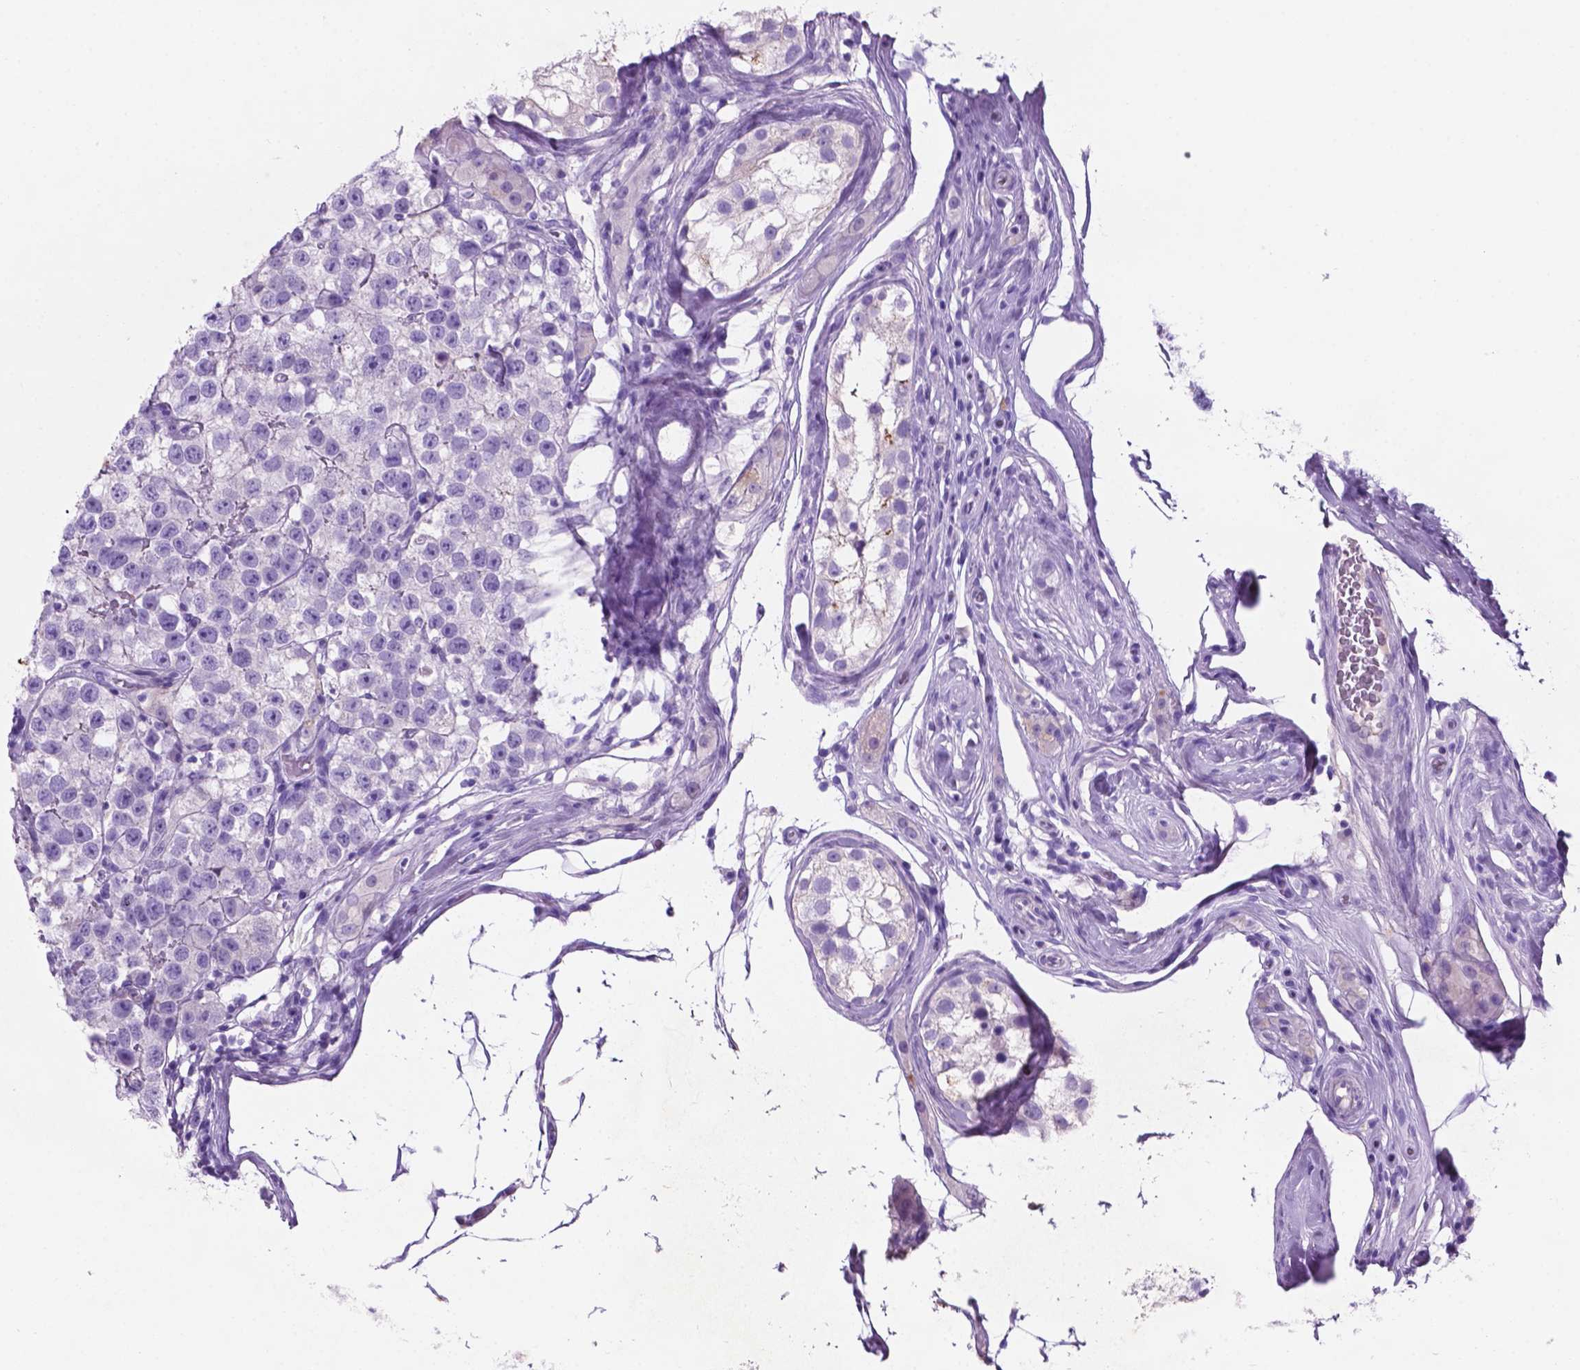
{"staining": {"intensity": "negative", "quantity": "none", "location": "none"}, "tissue": "testis cancer", "cell_type": "Tumor cells", "image_type": "cancer", "snomed": [{"axis": "morphology", "description": "Seminoma, NOS"}, {"axis": "topography", "description": "Testis"}], "caption": "The immunohistochemistry (IHC) histopathology image has no significant positivity in tumor cells of testis cancer tissue.", "gene": "POU4F1", "patient": {"sex": "male", "age": 34}}